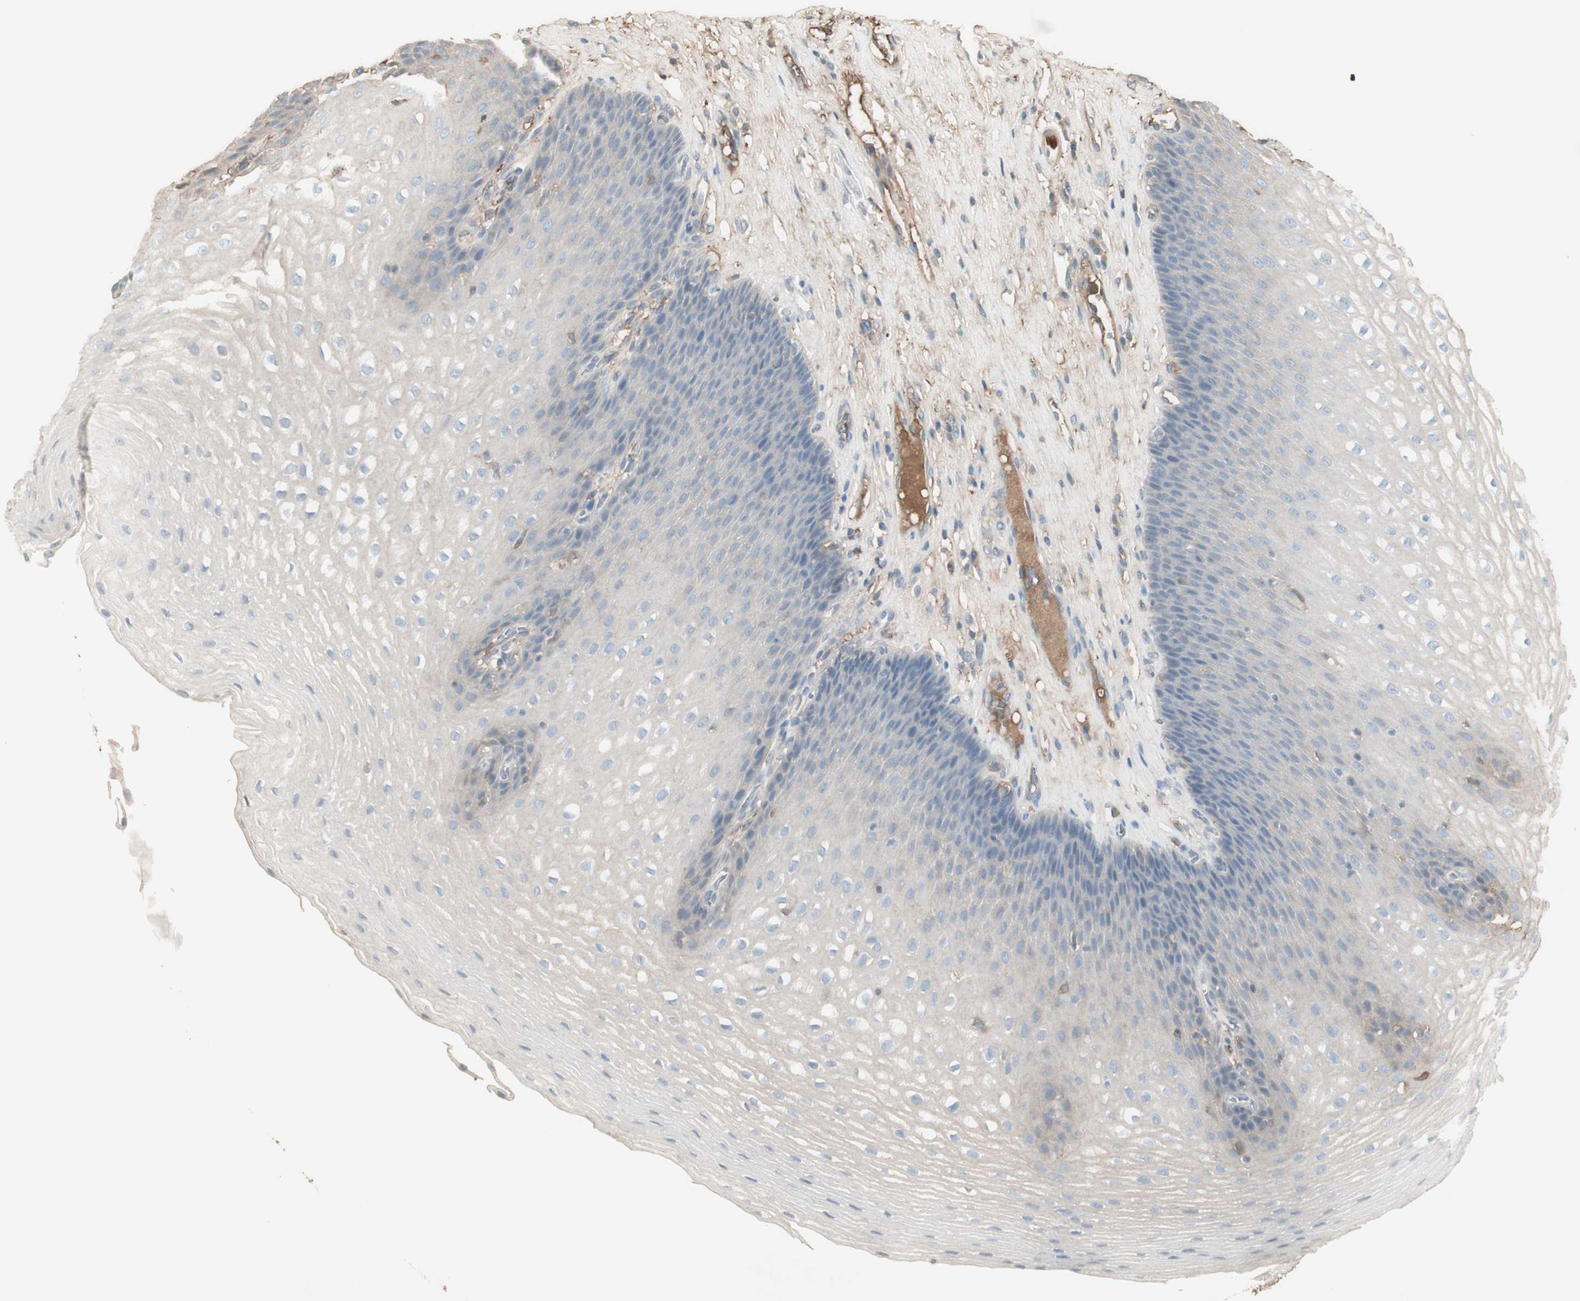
{"staining": {"intensity": "negative", "quantity": "none", "location": "none"}, "tissue": "esophagus", "cell_type": "Squamous epithelial cells", "image_type": "normal", "snomed": [{"axis": "morphology", "description": "Normal tissue, NOS"}, {"axis": "topography", "description": "Esophagus"}], "caption": "The micrograph shows no significant staining in squamous epithelial cells of esophagus. (DAB (3,3'-diaminobenzidine) immunohistochemistry with hematoxylin counter stain).", "gene": "IFNG", "patient": {"sex": "male", "age": 48}}